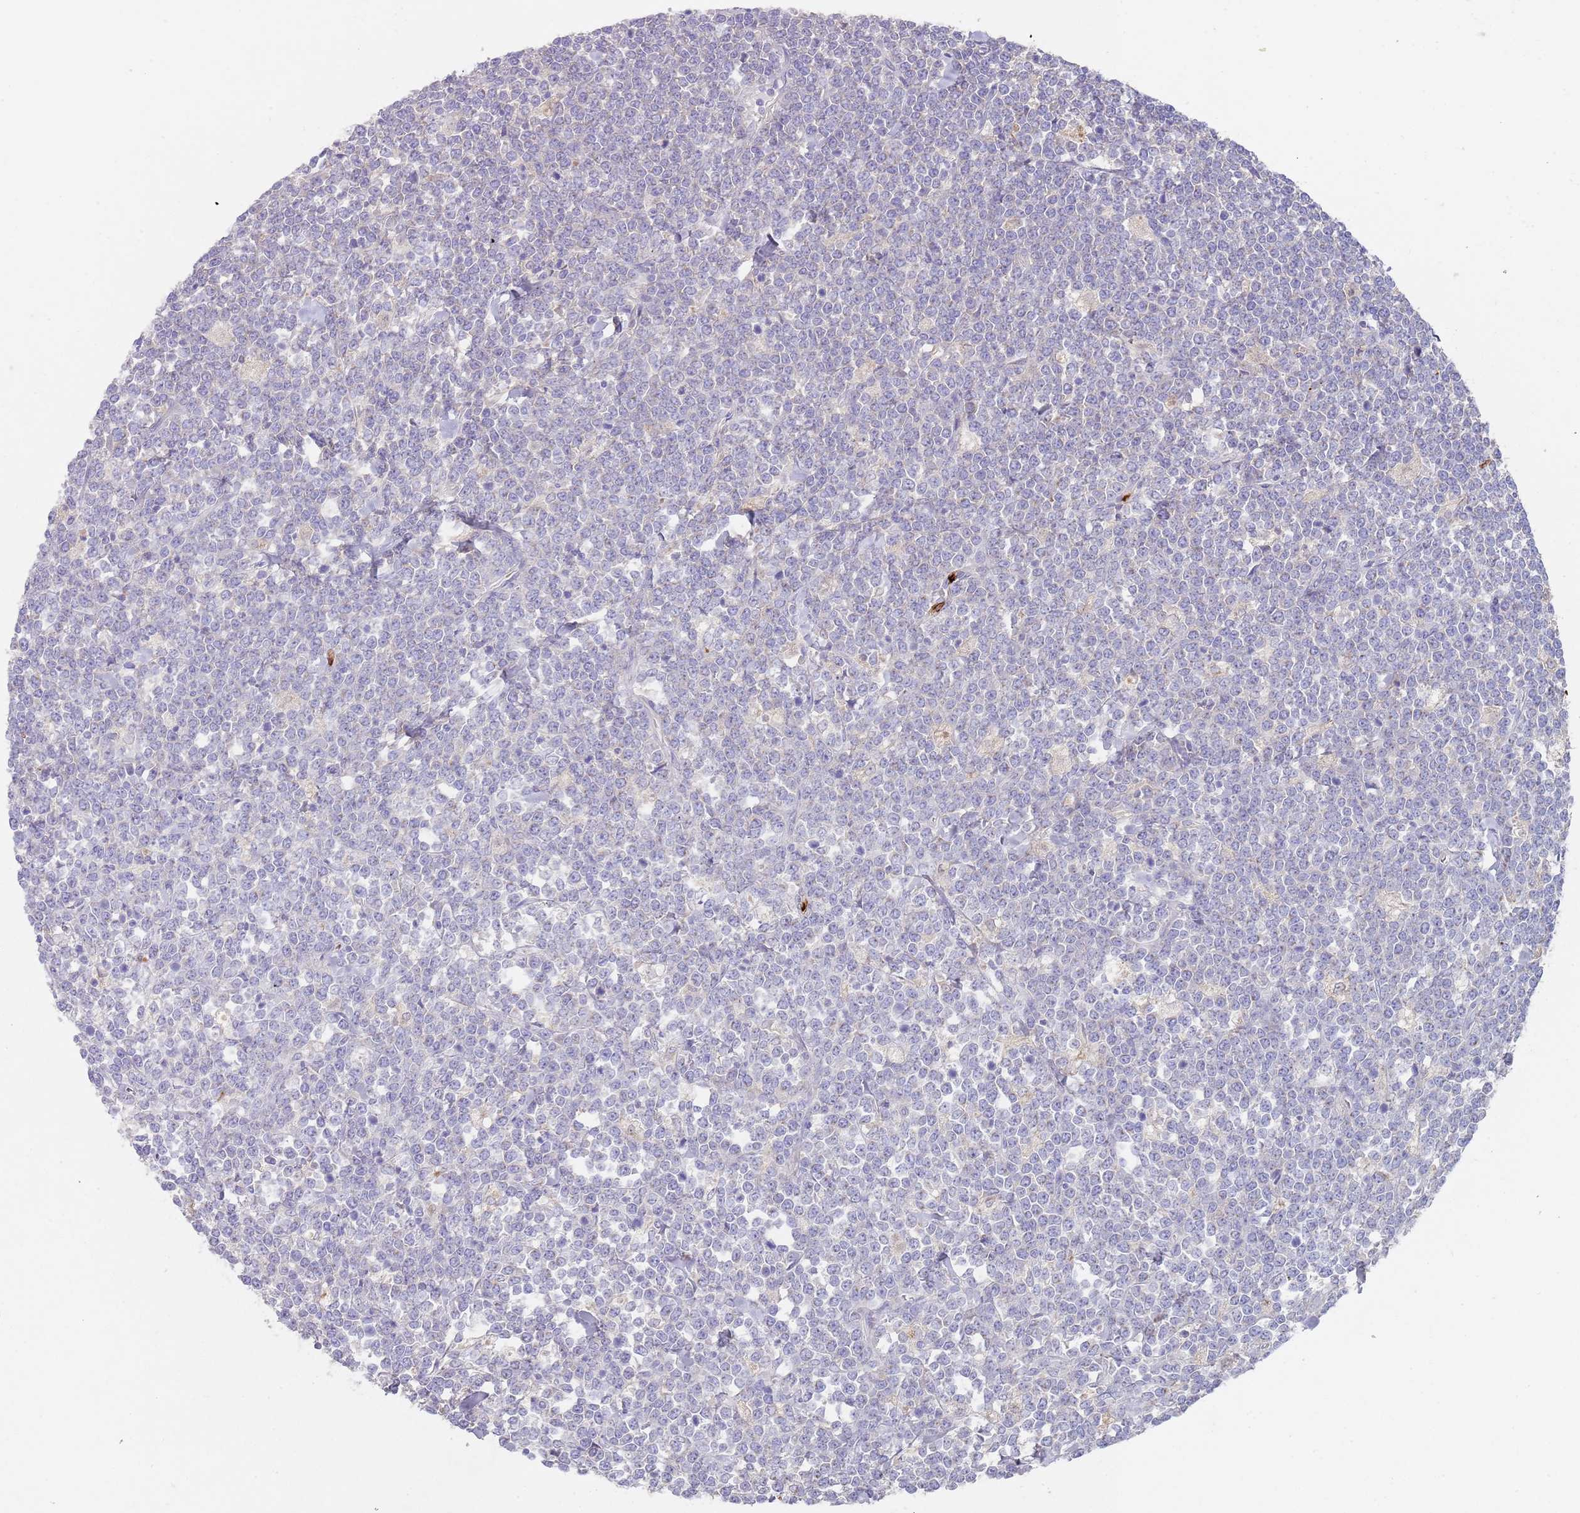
{"staining": {"intensity": "negative", "quantity": "none", "location": "none"}, "tissue": "lymphoma", "cell_type": "Tumor cells", "image_type": "cancer", "snomed": [{"axis": "morphology", "description": "Malignant lymphoma, non-Hodgkin's type, High grade"}, {"axis": "topography", "description": "Small intestine"}], "caption": "This is a micrograph of IHC staining of lymphoma, which shows no staining in tumor cells.", "gene": "TMEM251", "patient": {"sex": "male", "age": 8}}